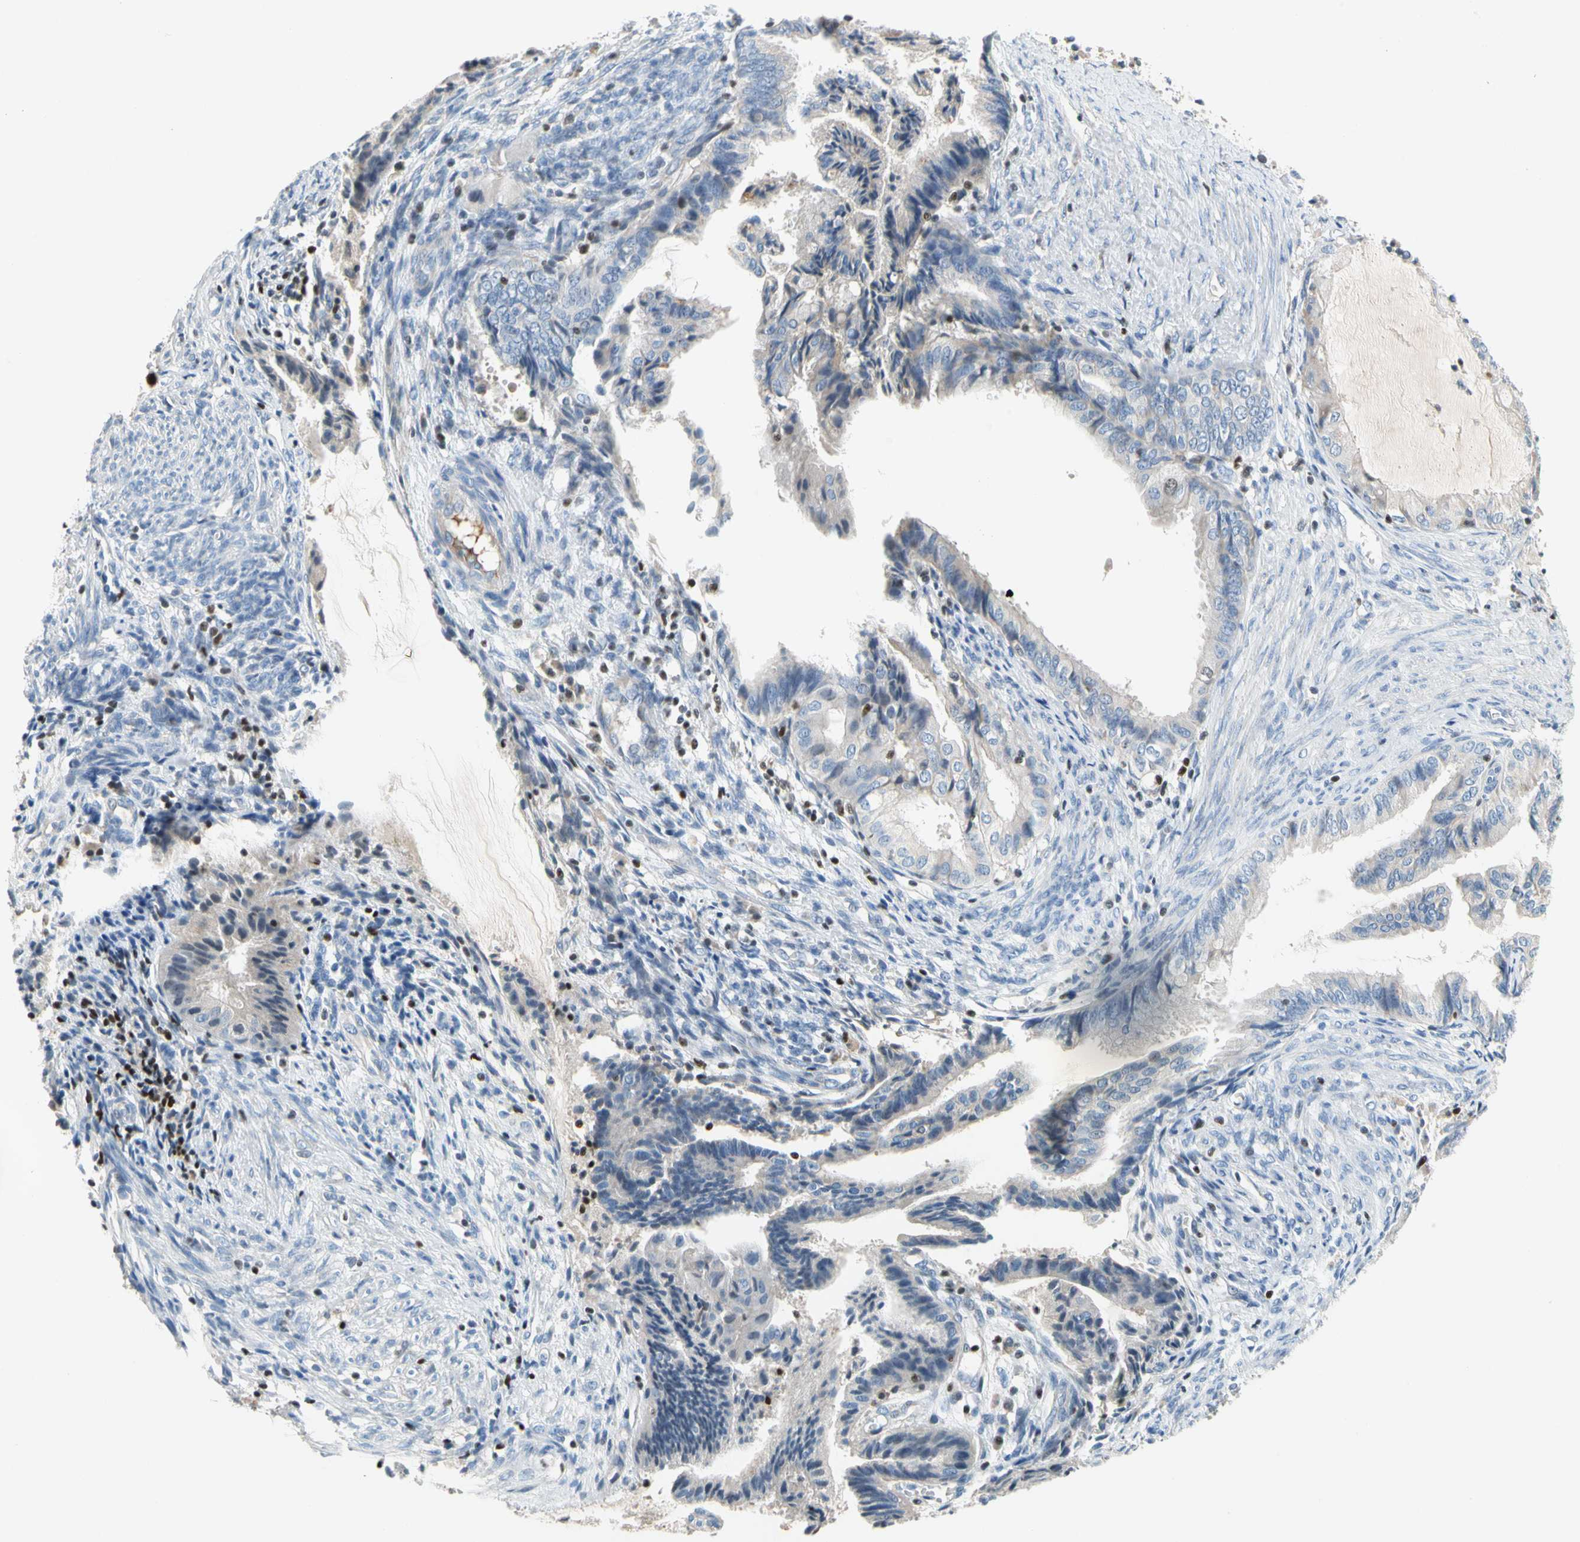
{"staining": {"intensity": "negative", "quantity": "none", "location": "none"}, "tissue": "endometrial cancer", "cell_type": "Tumor cells", "image_type": "cancer", "snomed": [{"axis": "morphology", "description": "Adenocarcinoma, NOS"}, {"axis": "topography", "description": "Endometrium"}], "caption": "IHC histopathology image of neoplastic tissue: human endometrial cancer (adenocarcinoma) stained with DAB (3,3'-diaminobenzidine) reveals no significant protein positivity in tumor cells. (Immunohistochemistry, brightfield microscopy, high magnification).", "gene": "SP140", "patient": {"sex": "female", "age": 86}}